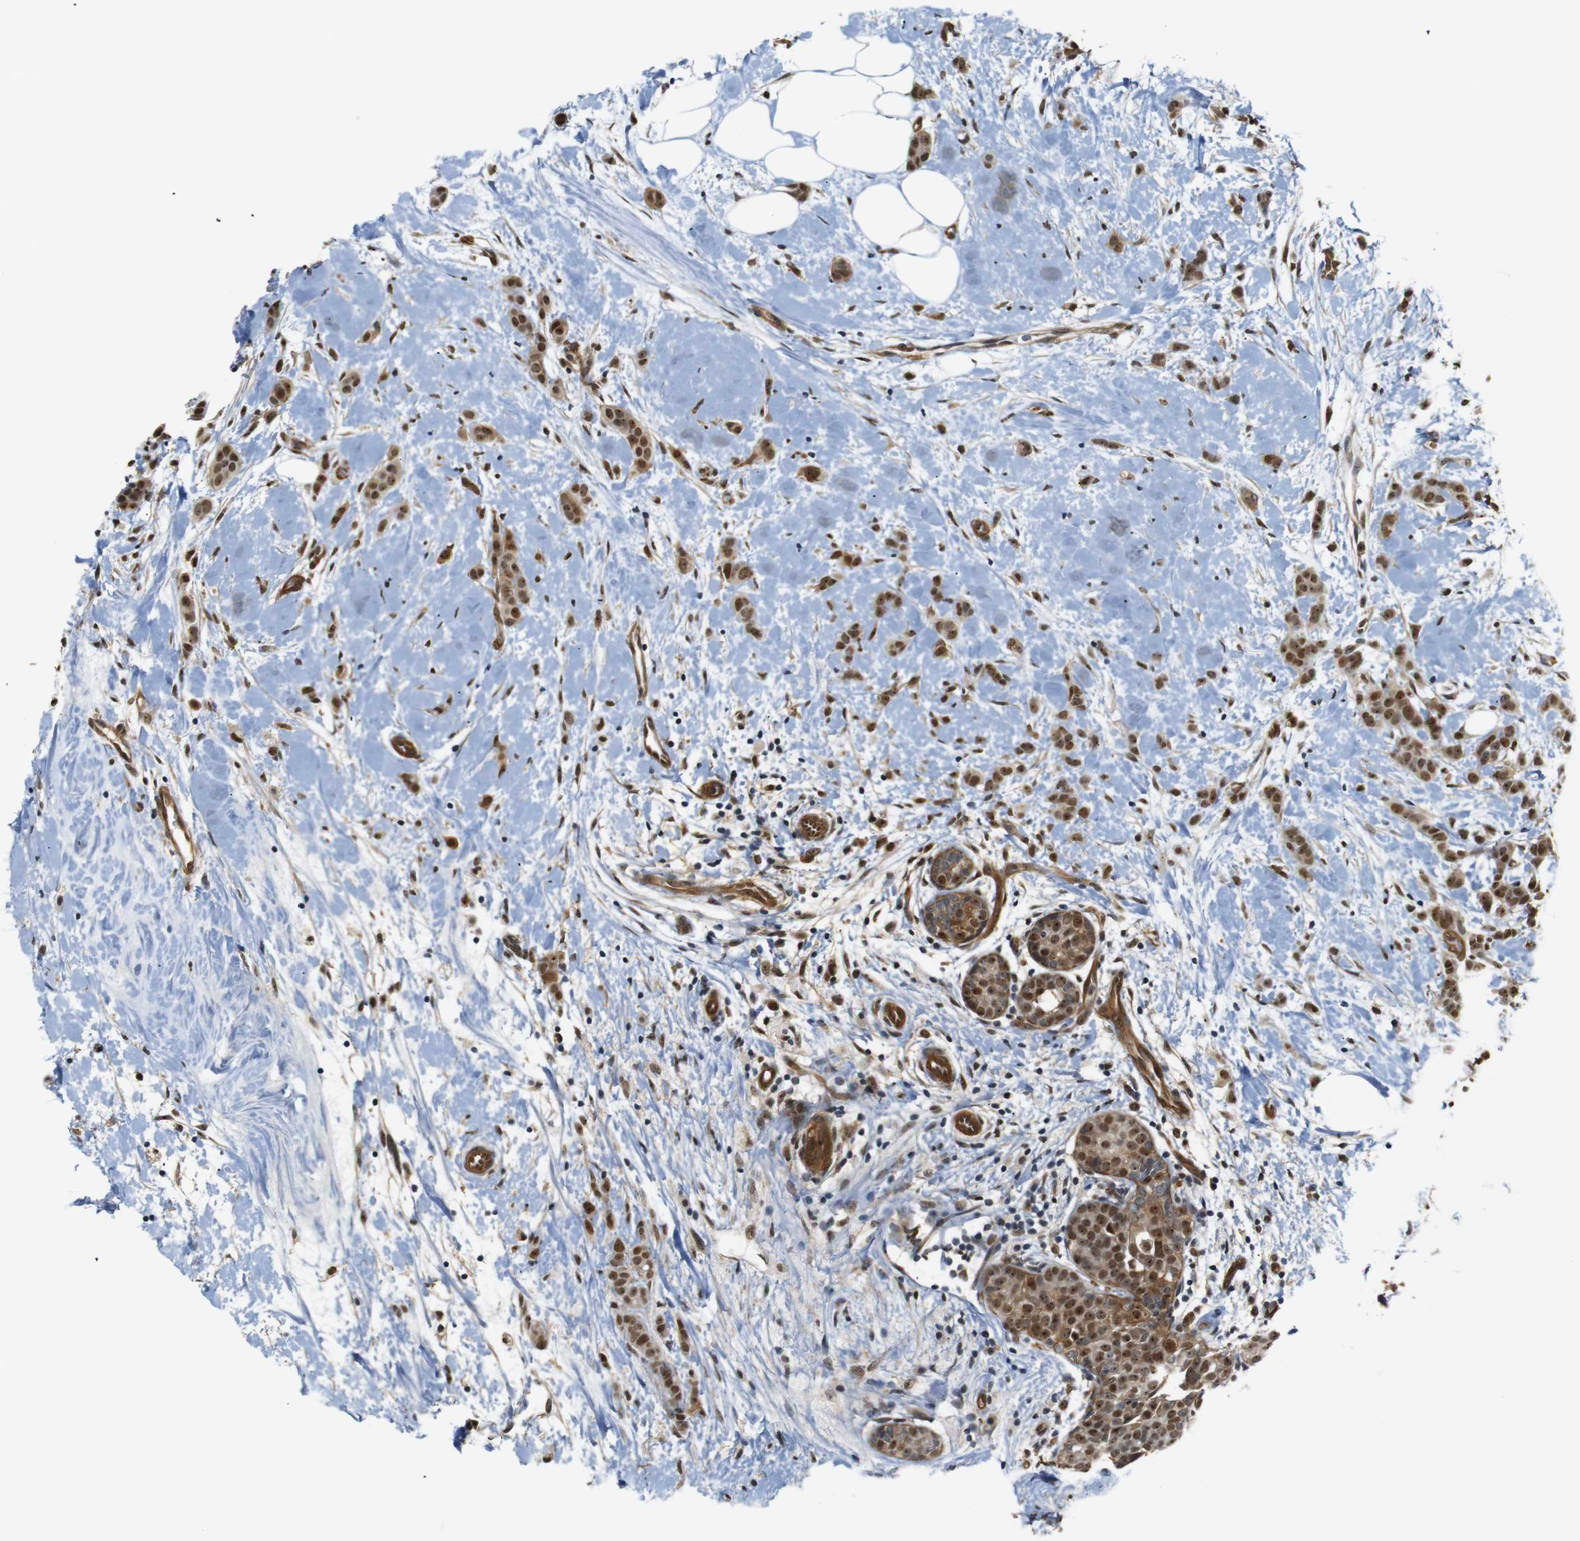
{"staining": {"intensity": "strong", "quantity": ">75%", "location": "cytoplasmic/membranous,nuclear"}, "tissue": "breast cancer", "cell_type": "Tumor cells", "image_type": "cancer", "snomed": [{"axis": "morphology", "description": "Lobular carcinoma, in situ"}, {"axis": "morphology", "description": "Lobular carcinoma"}, {"axis": "topography", "description": "Breast"}], "caption": "Immunohistochemistry (IHC) image of neoplastic tissue: breast lobular carcinoma stained using immunohistochemistry exhibits high levels of strong protein expression localized specifically in the cytoplasmic/membranous and nuclear of tumor cells, appearing as a cytoplasmic/membranous and nuclear brown color.", "gene": "PARN", "patient": {"sex": "female", "age": 41}}